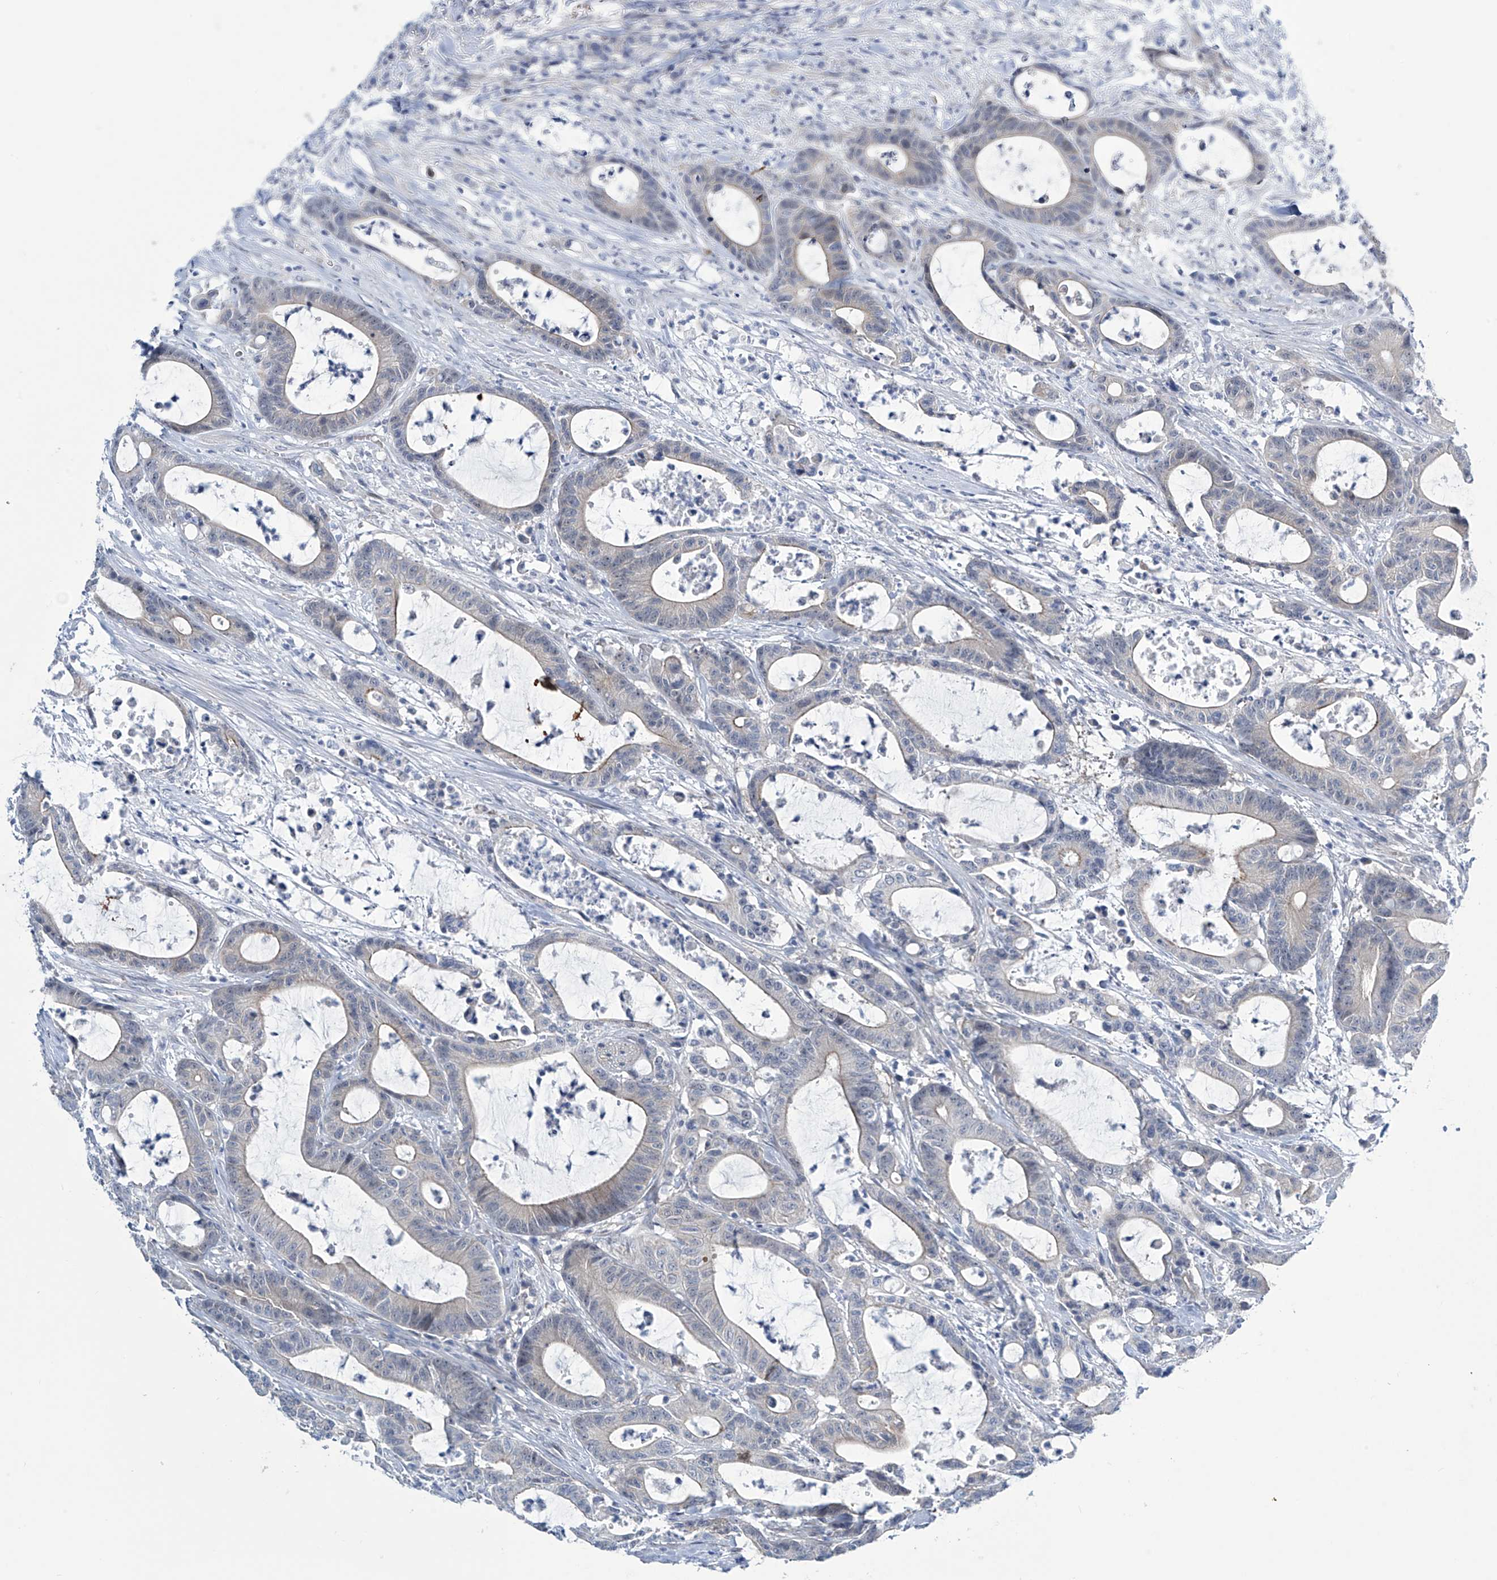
{"staining": {"intensity": "negative", "quantity": "none", "location": "none"}, "tissue": "colorectal cancer", "cell_type": "Tumor cells", "image_type": "cancer", "snomed": [{"axis": "morphology", "description": "Adenocarcinoma, NOS"}, {"axis": "topography", "description": "Colon"}], "caption": "IHC image of neoplastic tissue: colorectal cancer stained with DAB (3,3'-diaminobenzidine) reveals no significant protein staining in tumor cells.", "gene": "TRIM60", "patient": {"sex": "female", "age": 84}}